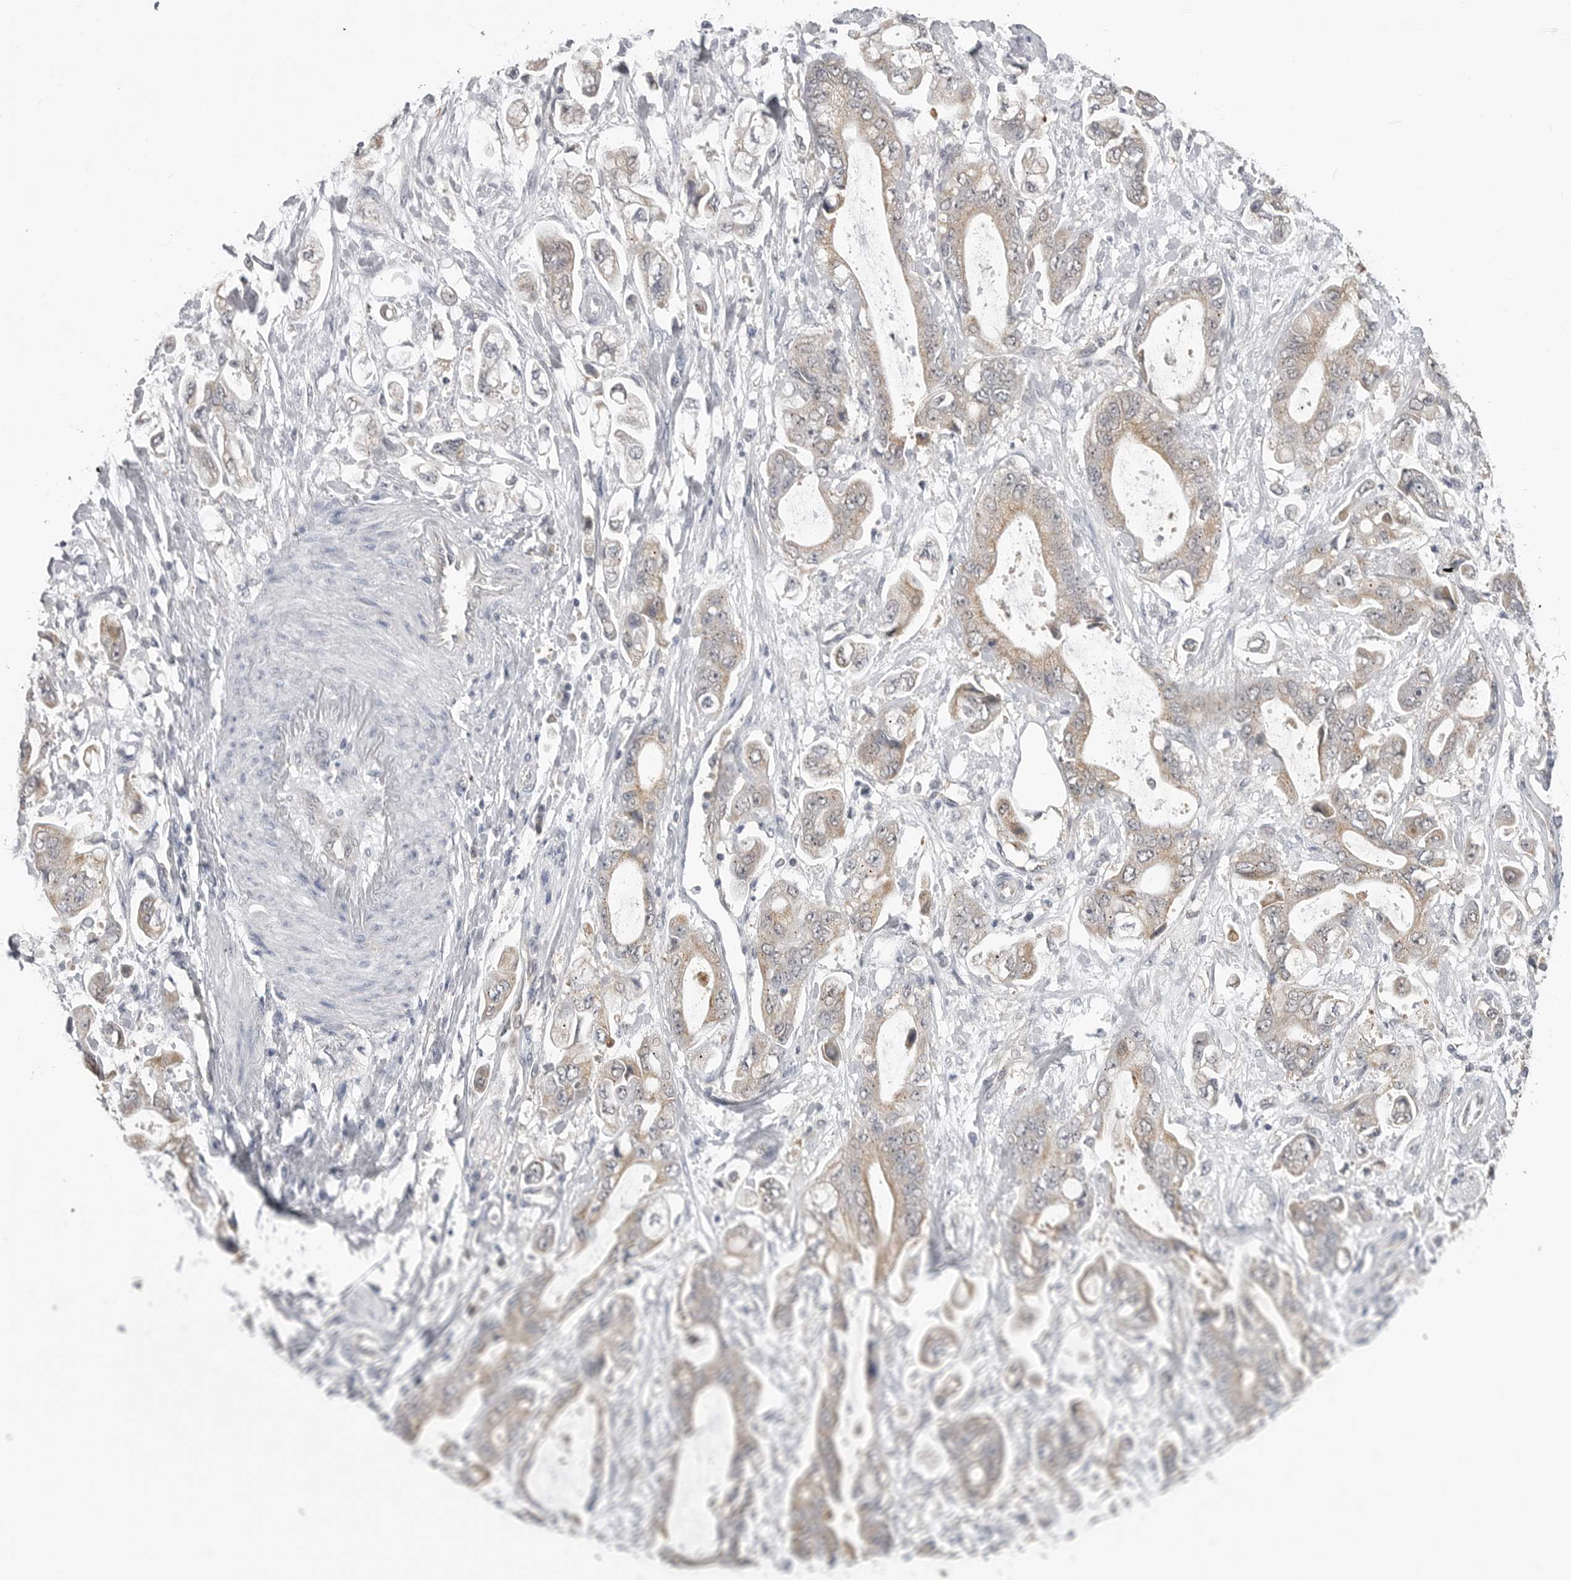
{"staining": {"intensity": "weak", "quantity": ">75%", "location": "cytoplasmic/membranous"}, "tissue": "stomach cancer", "cell_type": "Tumor cells", "image_type": "cancer", "snomed": [{"axis": "morphology", "description": "Normal tissue, NOS"}, {"axis": "morphology", "description": "Adenocarcinoma, NOS"}, {"axis": "topography", "description": "Stomach"}], "caption": "Immunohistochemistry (IHC) photomicrograph of neoplastic tissue: adenocarcinoma (stomach) stained using immunohistochemistry (IHC) reveals low levels of weak protein expression localized specifically in the cytoplasmic/membranous of tumor cells, appearing as a cytoplasmic/membranous brown color.", "gene": "FH", "patient": {"sex": "male", "age": 62}}